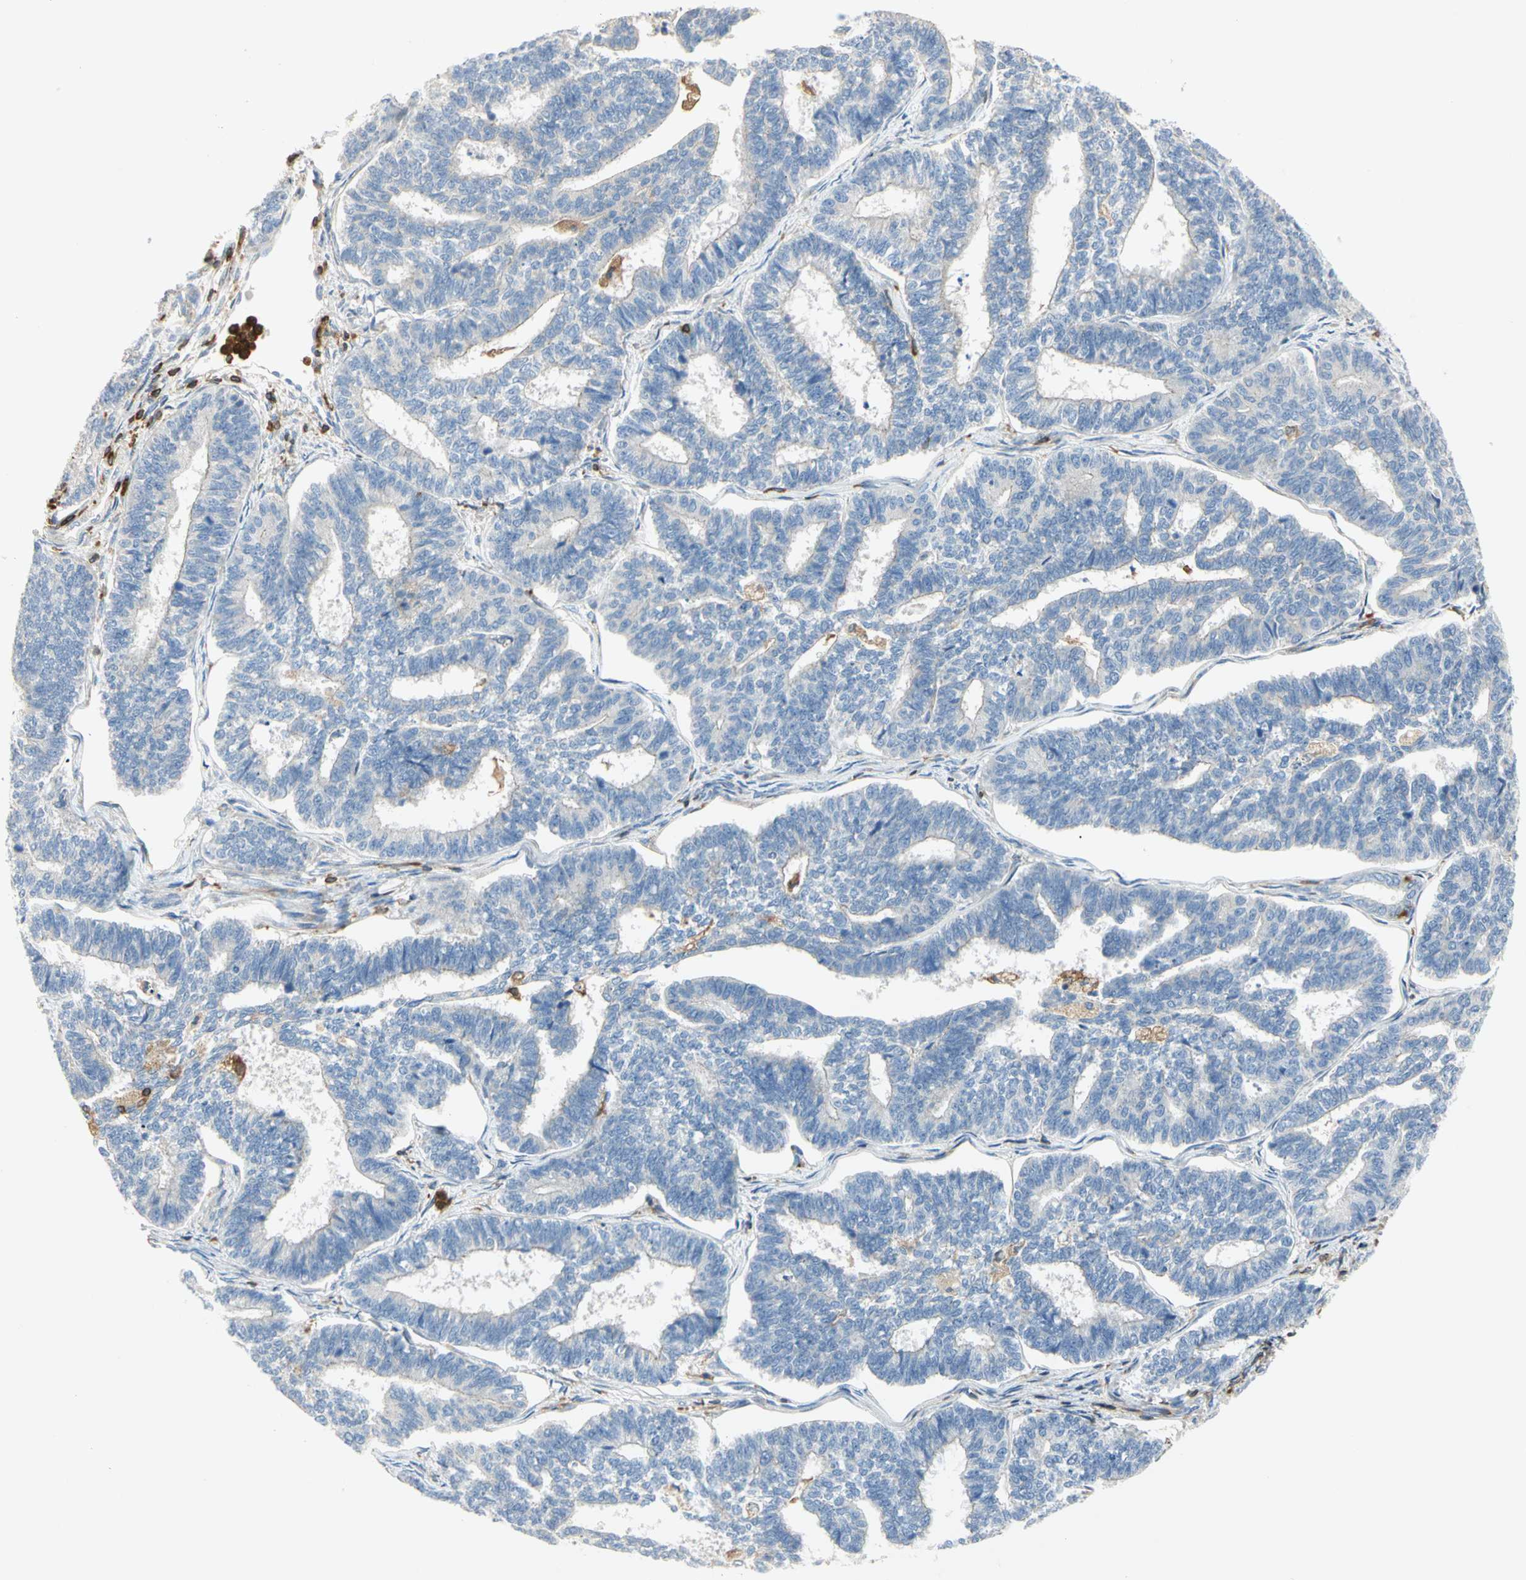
{"staining": {"intensity": "negative", "quantity": "none", "location": "none"}, "tissue": "endometrial cancer", "cell_type": "Tumor cells", "image_type": "cancer", "snomed": [{"axis": "morphology", "description": "Adenocarcinoma, NOS"}, {"axis": "topography", "description": "Endometrium"}], "caption": "Endometrial cancer was stained to show a protein in brown. There is no significant expression in tumor cells.", "gene": "FMNL1", "patient": {"sex": "female", "age": 70}}